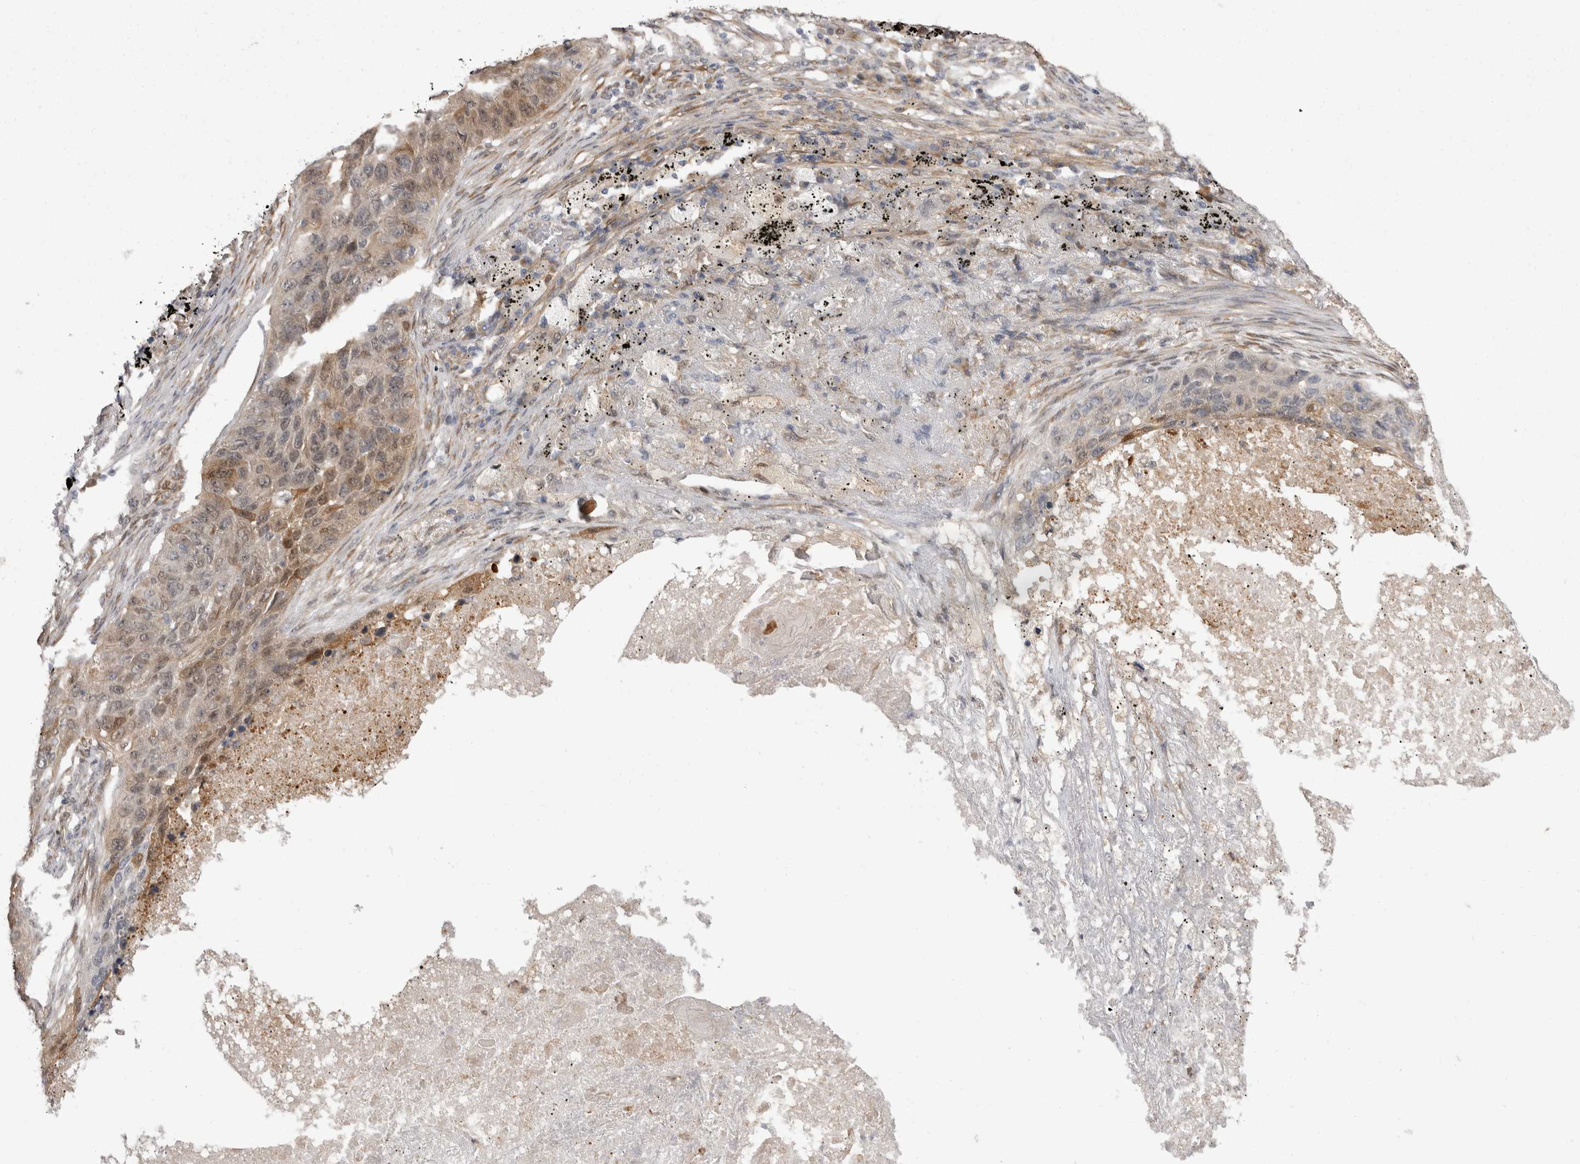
{"staining": {"intensity": "moderate", "quantity": "<25%", "location": "cytoplasmic/membranous,nuclear"}, "tissue": "lung cancer", "cell_type": "Tumor cells", "image_type": "cancer", "snomed": [{"axis": "morphology", "description": "Squamous cell carcinoma, NOS"}, {"axis": "topography", "description": "Lung"}], "caption": "Protein staining of lung squamous cell carcinoma tissue demonstrates moderate cytoplasmic/membranous and nuclear positivity in about <25% of tumor cells.", "gene": "CHIC2", "patient": {"sex": "female", "age": 63}}